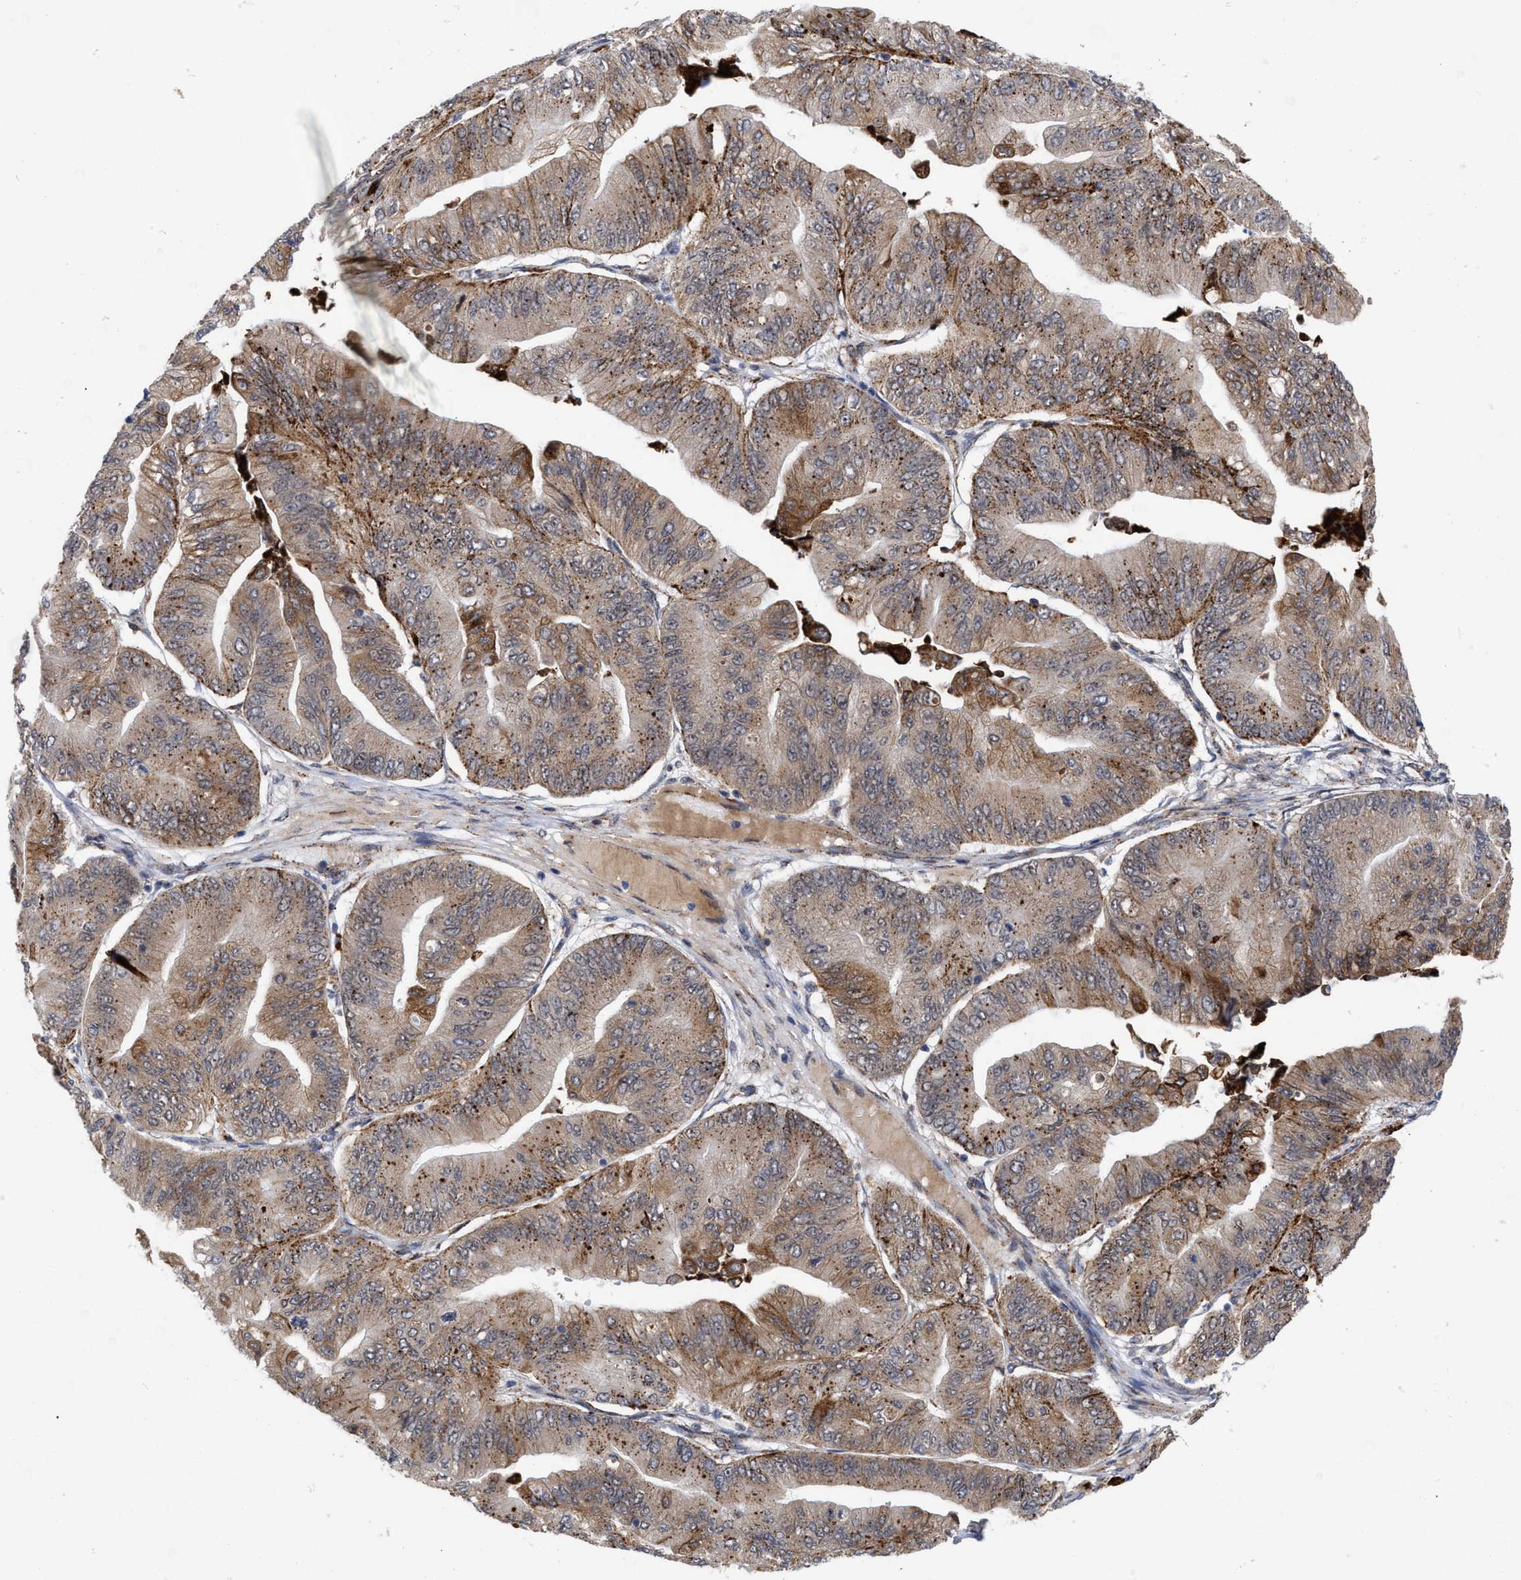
{"staining": {"intensity": "moderate", "quantity": ">75%", "location": "cytoplasmic/membranous"}, "tissue": "ovarian cancer", "cell_type": "Tumor cells", "image_type": "cancer", "snomed": [{"axis": "morphology", "description": "Cystadenocarcinoma, mucinous, NOS"}, {"axis": "topography", "description": "Ovary"}], "caption": "An image showing moderate cytoplasmic/membranous staining in about >75% of tumor cells in mucinous cystadenocarcinoma (ovarian), as visualized by brown immunohistochemical staining.", "gene": "UPF1", "patient": {"sex": "female", "age": 61}}